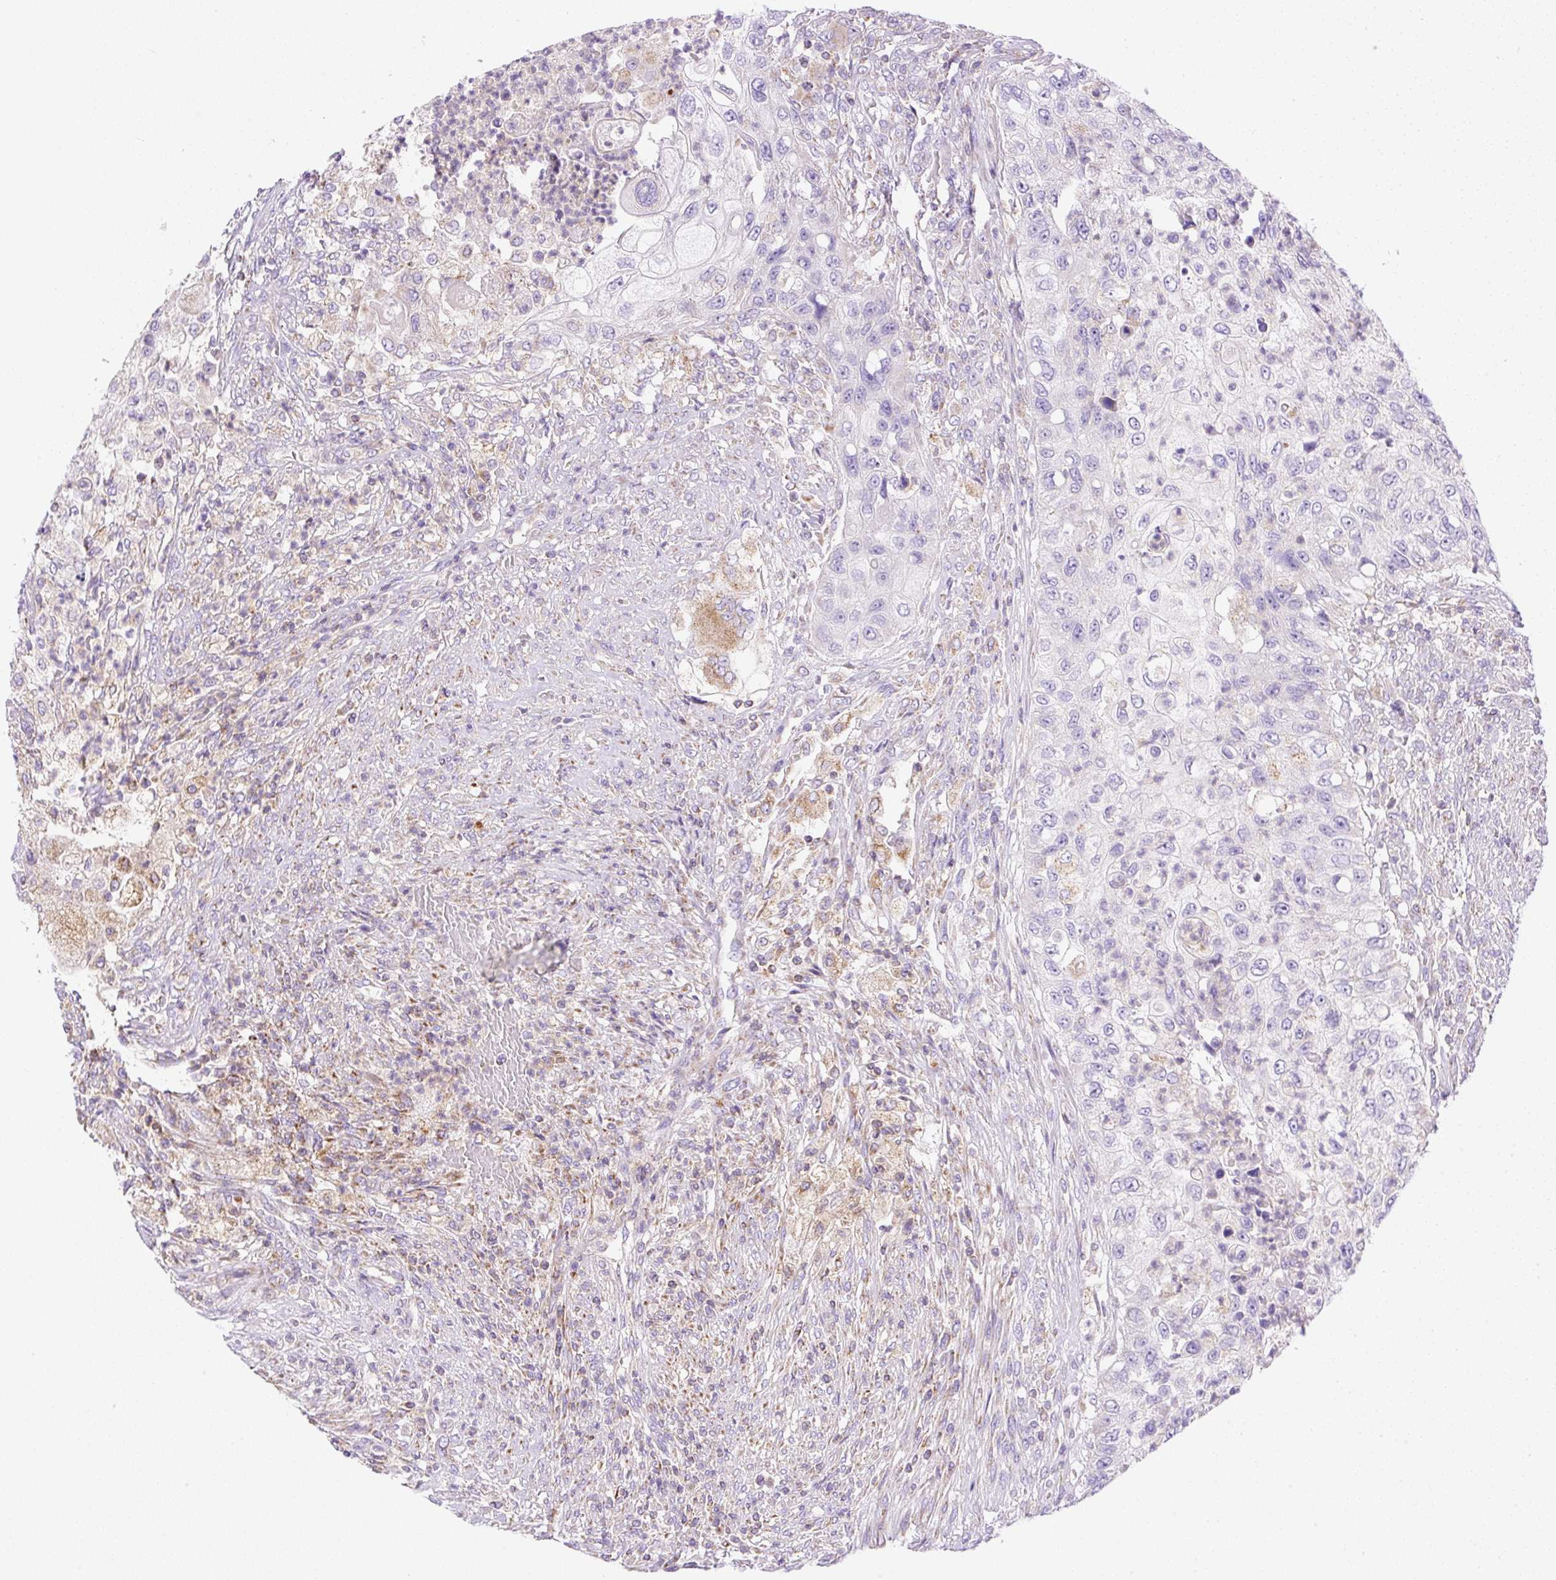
{"staining": {"intensity": "negative", "quantity": "none", "location": "none"}, "tissue": "urothelial cancer", "cell_type": "Tumor cells", "image_type": "cancer", "snomed": [{"axis": "morphology", "description": "Urothelial carcinoma, High grade"}, {"axis": "topography", "description": "Urinary bladder"}], "caption": "Urothelial carcinoma (high-grade) stained for a protein using IHC exhibits no expression tumor cells.", "gene": "NF1", "patient": {"sex": "female", "age": 60}}